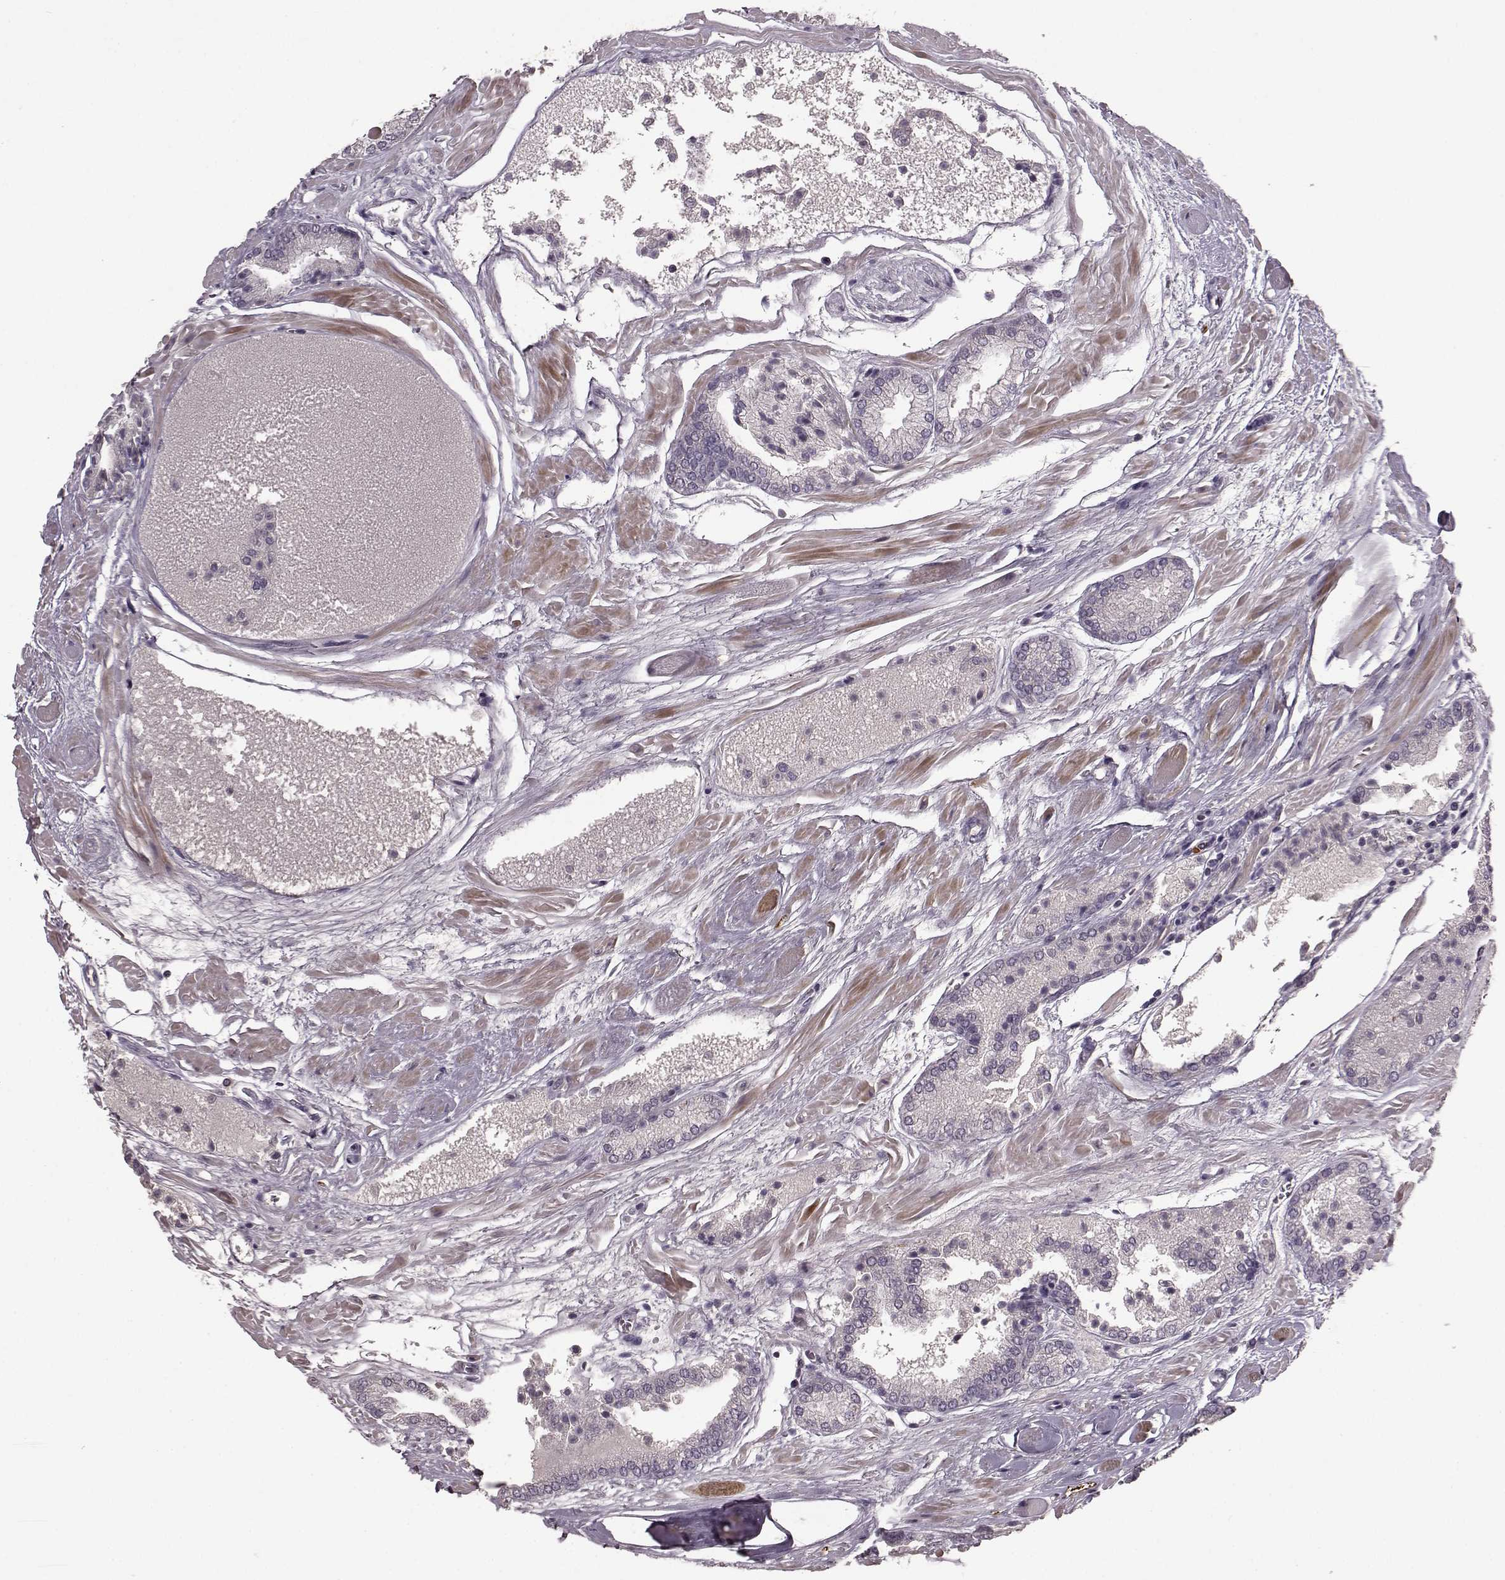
{"staining": {"intensity": "negative", "quantity": "none", "location": "none"}, "tissue": "prostate cancer", "cell_type": "Tumor cells", "image_type": "cancer", "snomed": [{"axis": "morphology", "description": "Adenocarcinoma, High grade"}, {"axis": "topography", "description": "Prostate"}], "caption": "A histopathology image of prostate cancer stained for a protein reveals no brown staining in tumor cells.", "gene": "SLC52A3", "patient": {"sex": "male", "age": 56}}